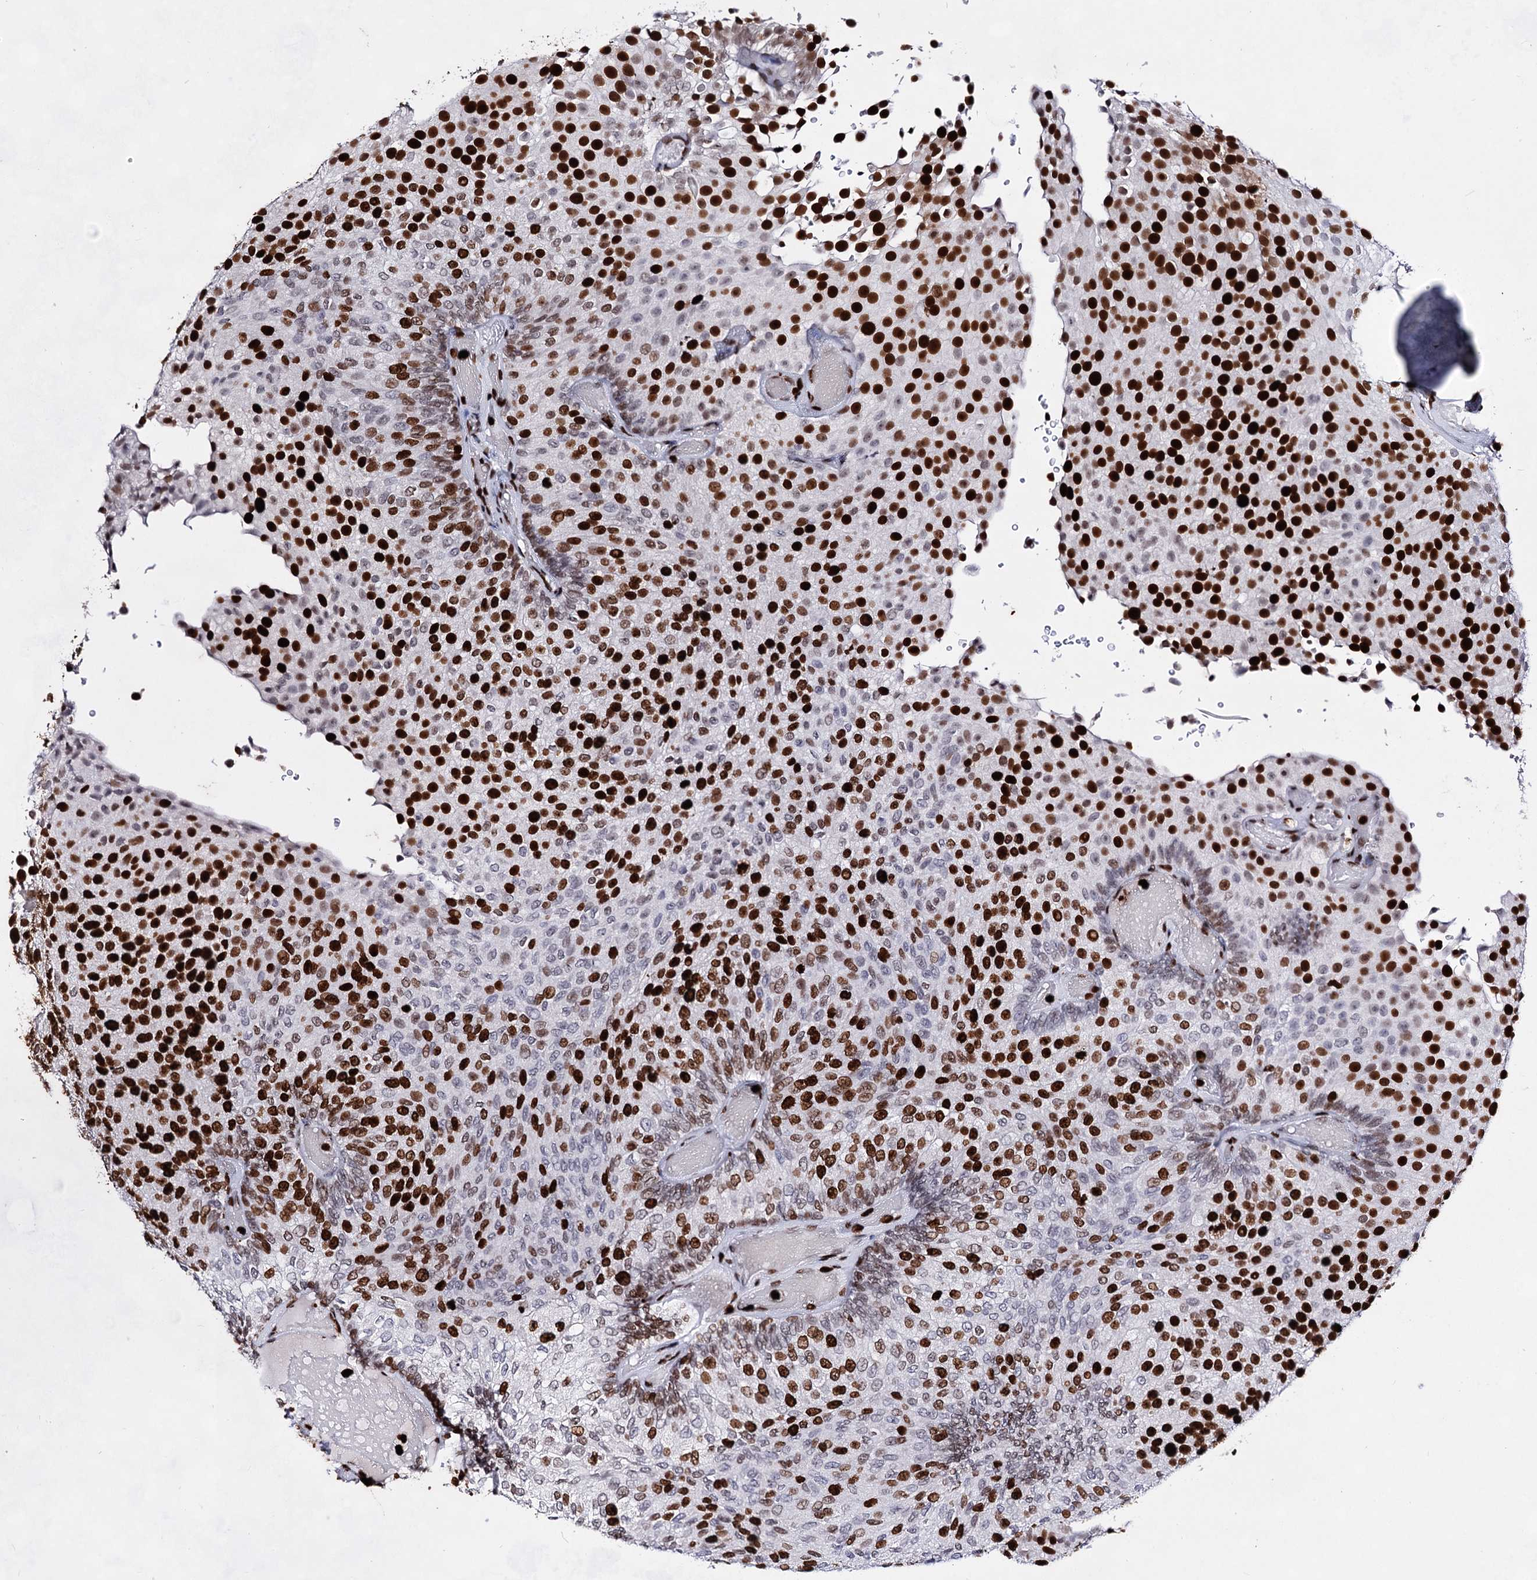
{"staining": {"intensity": "strong", "quantity": "25%-75%", "location": "nuclear"}, "tissue": "urothelial cancer", "cell_type": "Tumor cells", "image_type": "cancer", "snomed": [{"axis": "morphology", "description": "Urothelial carcinoma, Low grade"}, {"axis": "topography", "description": "Urinary bladder"}], "caption": "Immunohistochemical staining of human urothelial carcinoma (low-grade) exhibits high levels of strong nuclear protein staining in about 25%-75% of tumor cells. (DAB (3,3'-diaminobenzidine) IHC with brightfield microscopy, high magnification).", "gene": "HMGB2", "patient": {"sex": "male", "age": 78}}